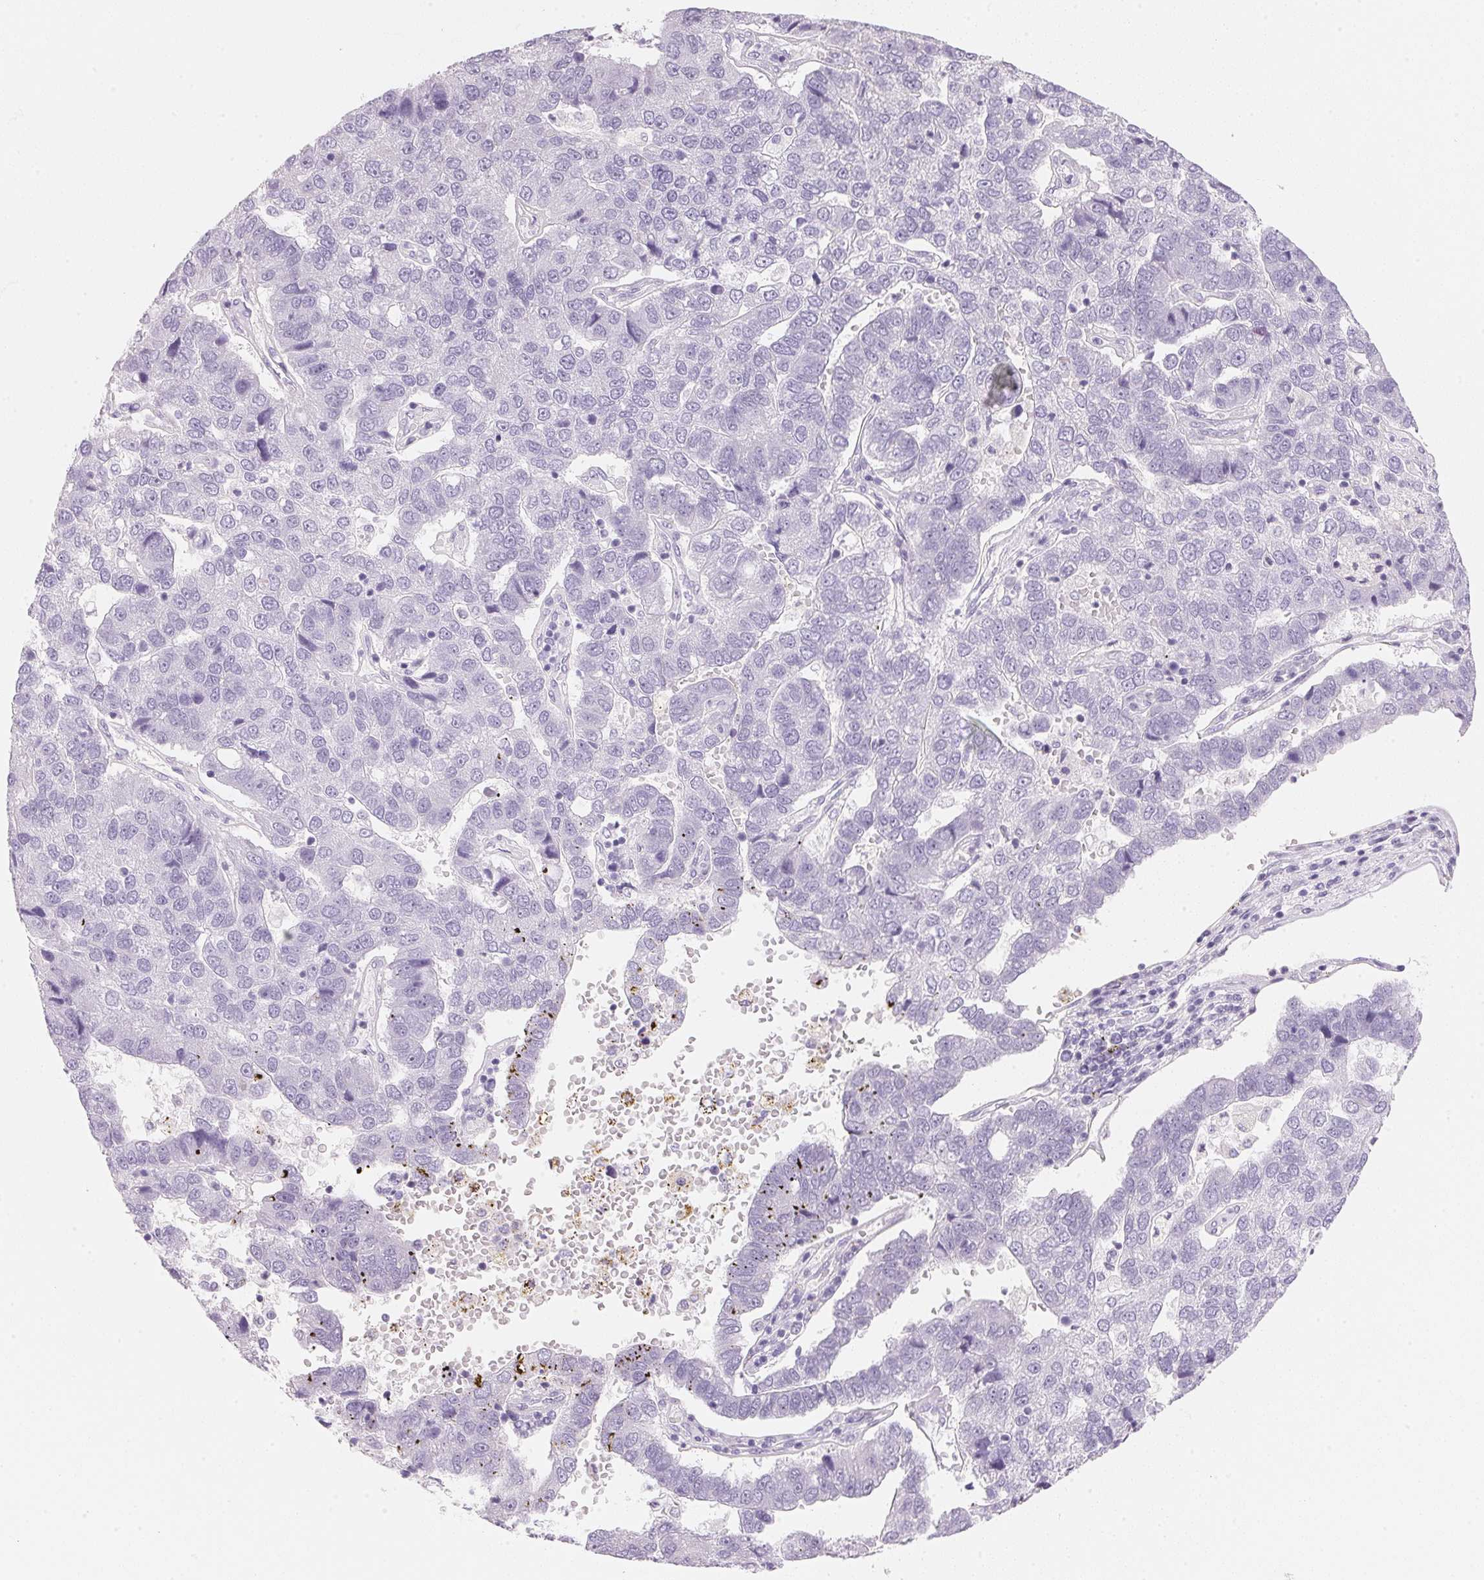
{"staining": {"intensity": "negative", "quantity": "none", "location": "none"}, "tissue": "pancreatic cancer", "cell_type": "Tumor cells", "image_type": "cancer", "snomed": [{"axis": "morphology", "description": "Adenocarcinoma, NOS"}, {"axis": "topography", "description": "Pancreas"}], "caption": "The image displays no staining of tumor cells in pancreatic cancer.", "gene": "ACP3", "patient": {"sex": "female", "age": 61}}